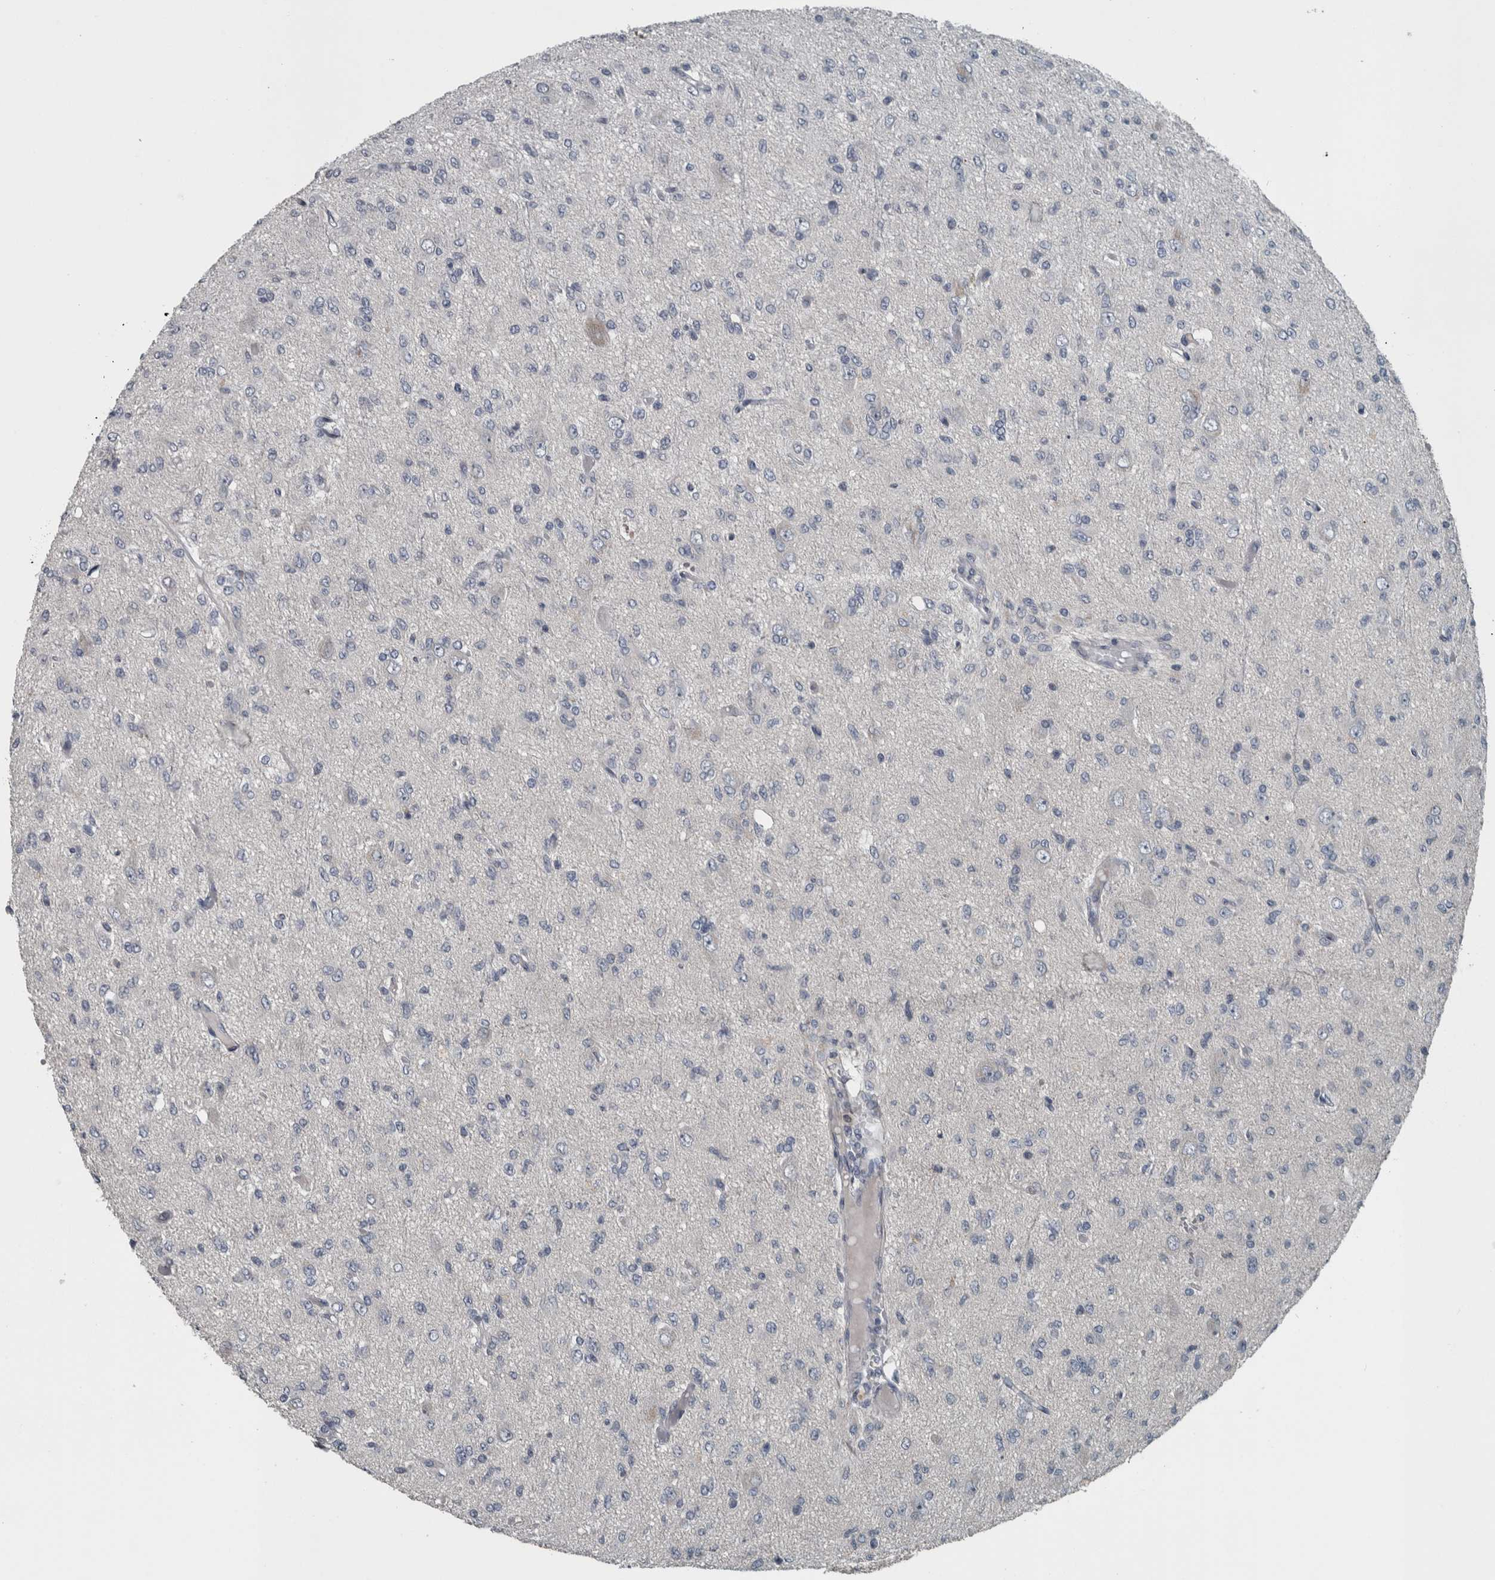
{"staining": {"intensity": "negative", "quantity": "none", "location": "none"}, "tissue": "glioma", "cell_type": "Tumor cells", "image_type": "cancer", "snomed": [{"axis": "morphology", "description": "Glioma, malignant, High grade"}, {"axis": "topography", "description": "Brain"}], "caption": "Tumor cells show no significant protein staining in glioma. (DAB immunohistochemistry (IHC), high magnification).", "gene": "KRT20", "patient": {"sex": "female", "age": 59}}